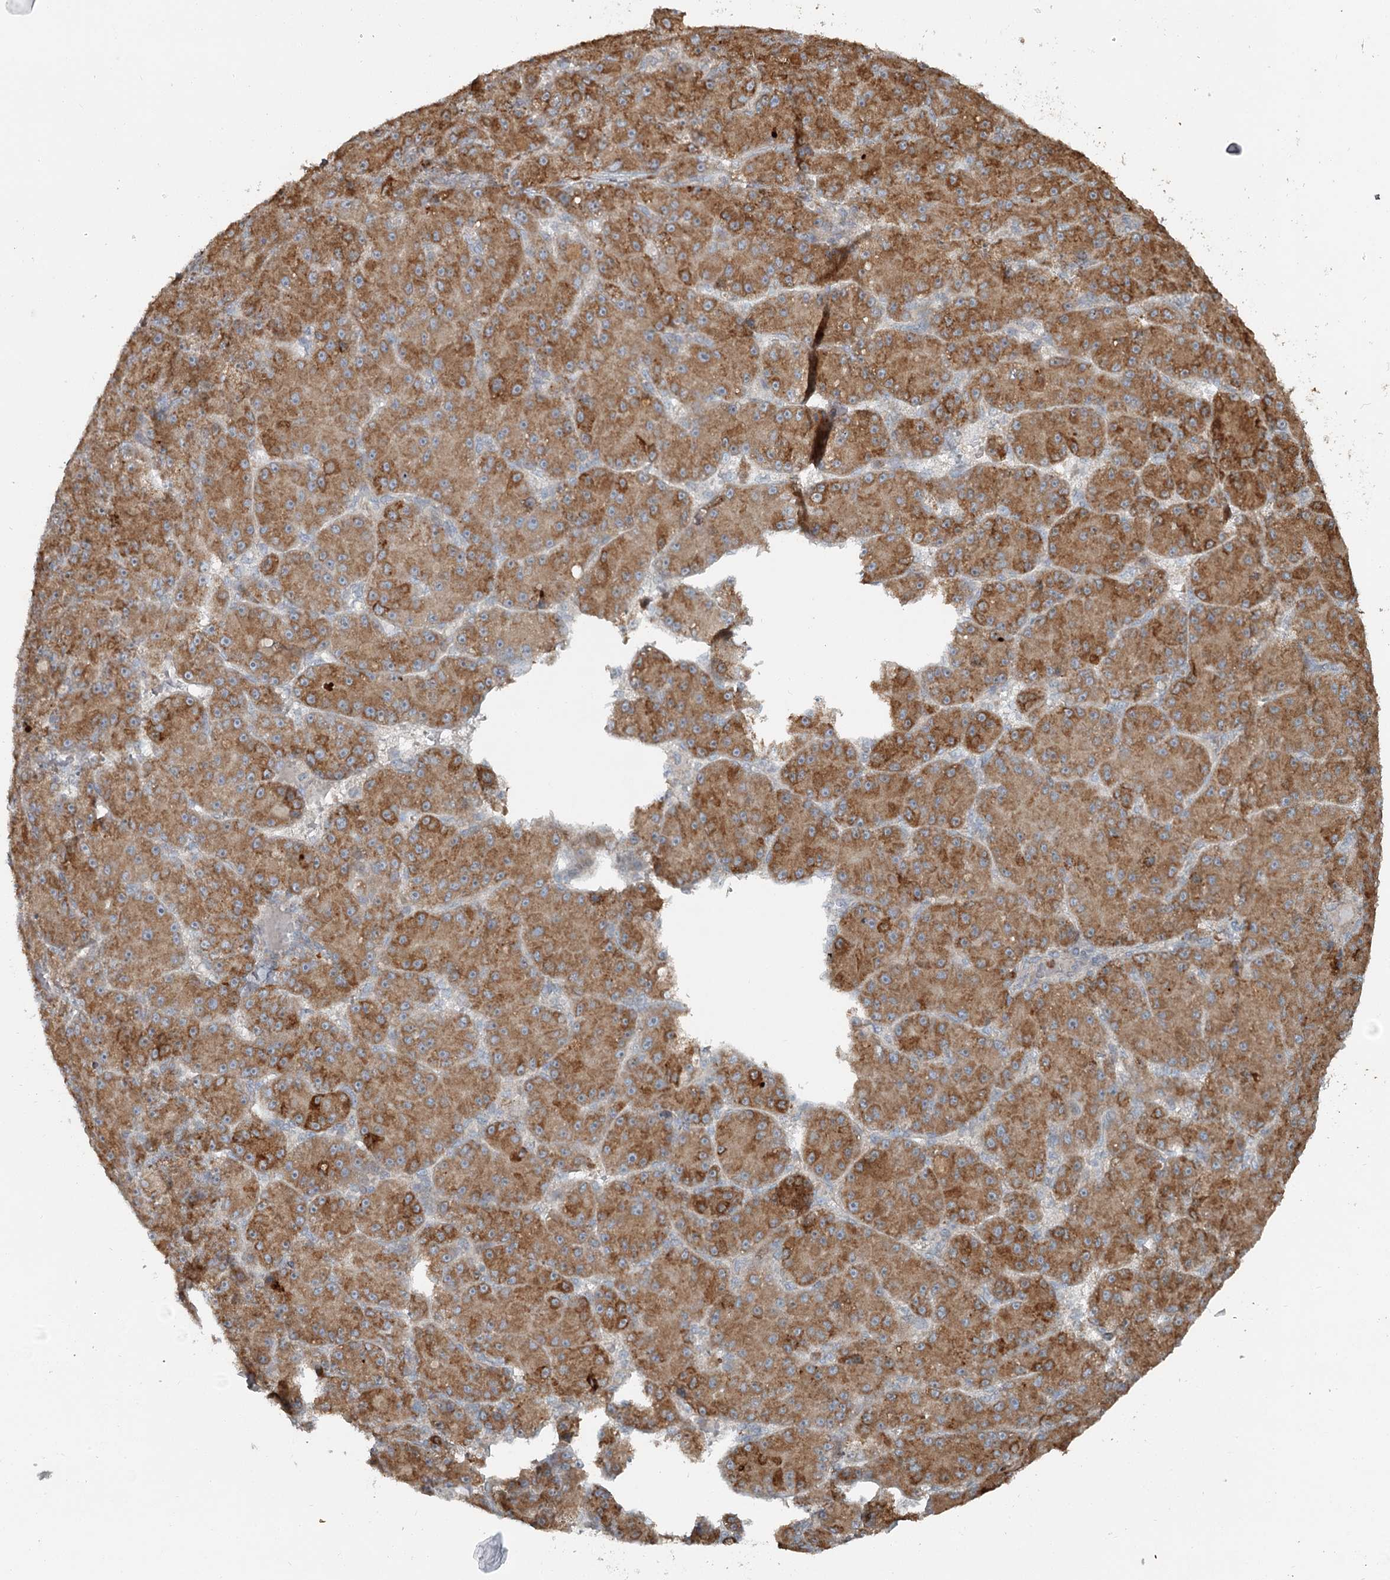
{"staining": {"intensity": "moderate", "quantity": ">75%", "location": "cytoplasmic/membranous"}, "tissue": "liver cancer", "cell_type": "Tumor cells", "image_type": "cancer", "snomed": [{"axis": "morphology", "description": "Carcinoma, Hepatocellular, NOS"}, {"axis": "topography", "description": "Liver"}], "caption": "Human liver hepatocellular carcinoma stained with a brown dye reveals moderate cytoplasmic/membranous positive expression in approximately >75% of tumor cells.", "gene": "RASSF8", "patient": {"sex": "male", "age": 67}}